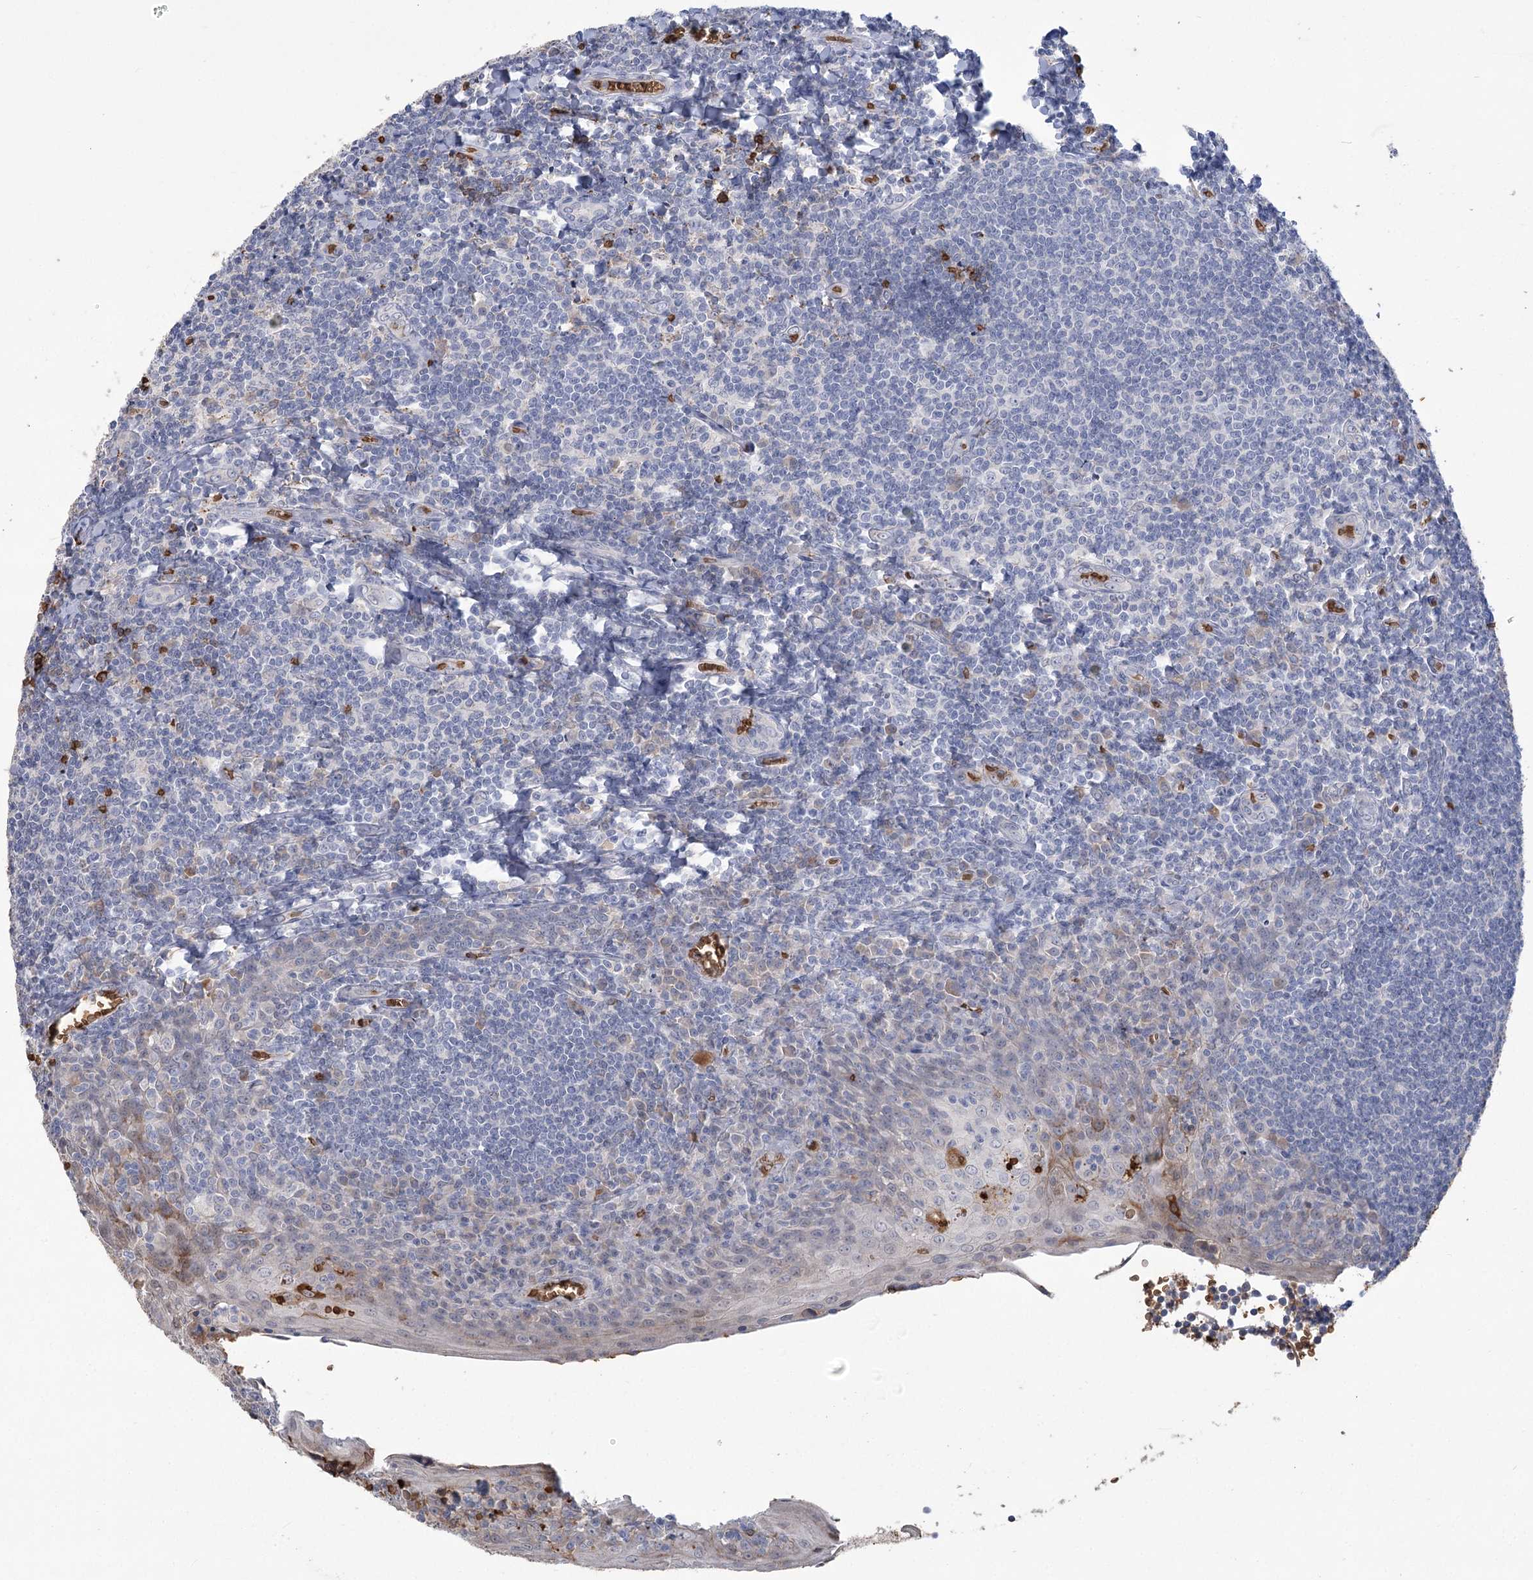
{"staining": {"intensity": "negative", "quantity": "none", "location": "none"}, "tissue": "tonsil", "cell_type": "Germinal center cells", "image_type": "normal", "snomed": [{"axis": "morphology", "description": "Normal tissue, NOS"}, {"axis": "topography", "description": "Tonsil"}], "caption": "The micrograph displays no staining of germinal center cells in benign tonsil.", "gene": "HBA1", "patient": {"sex": "male", "age": 27}}